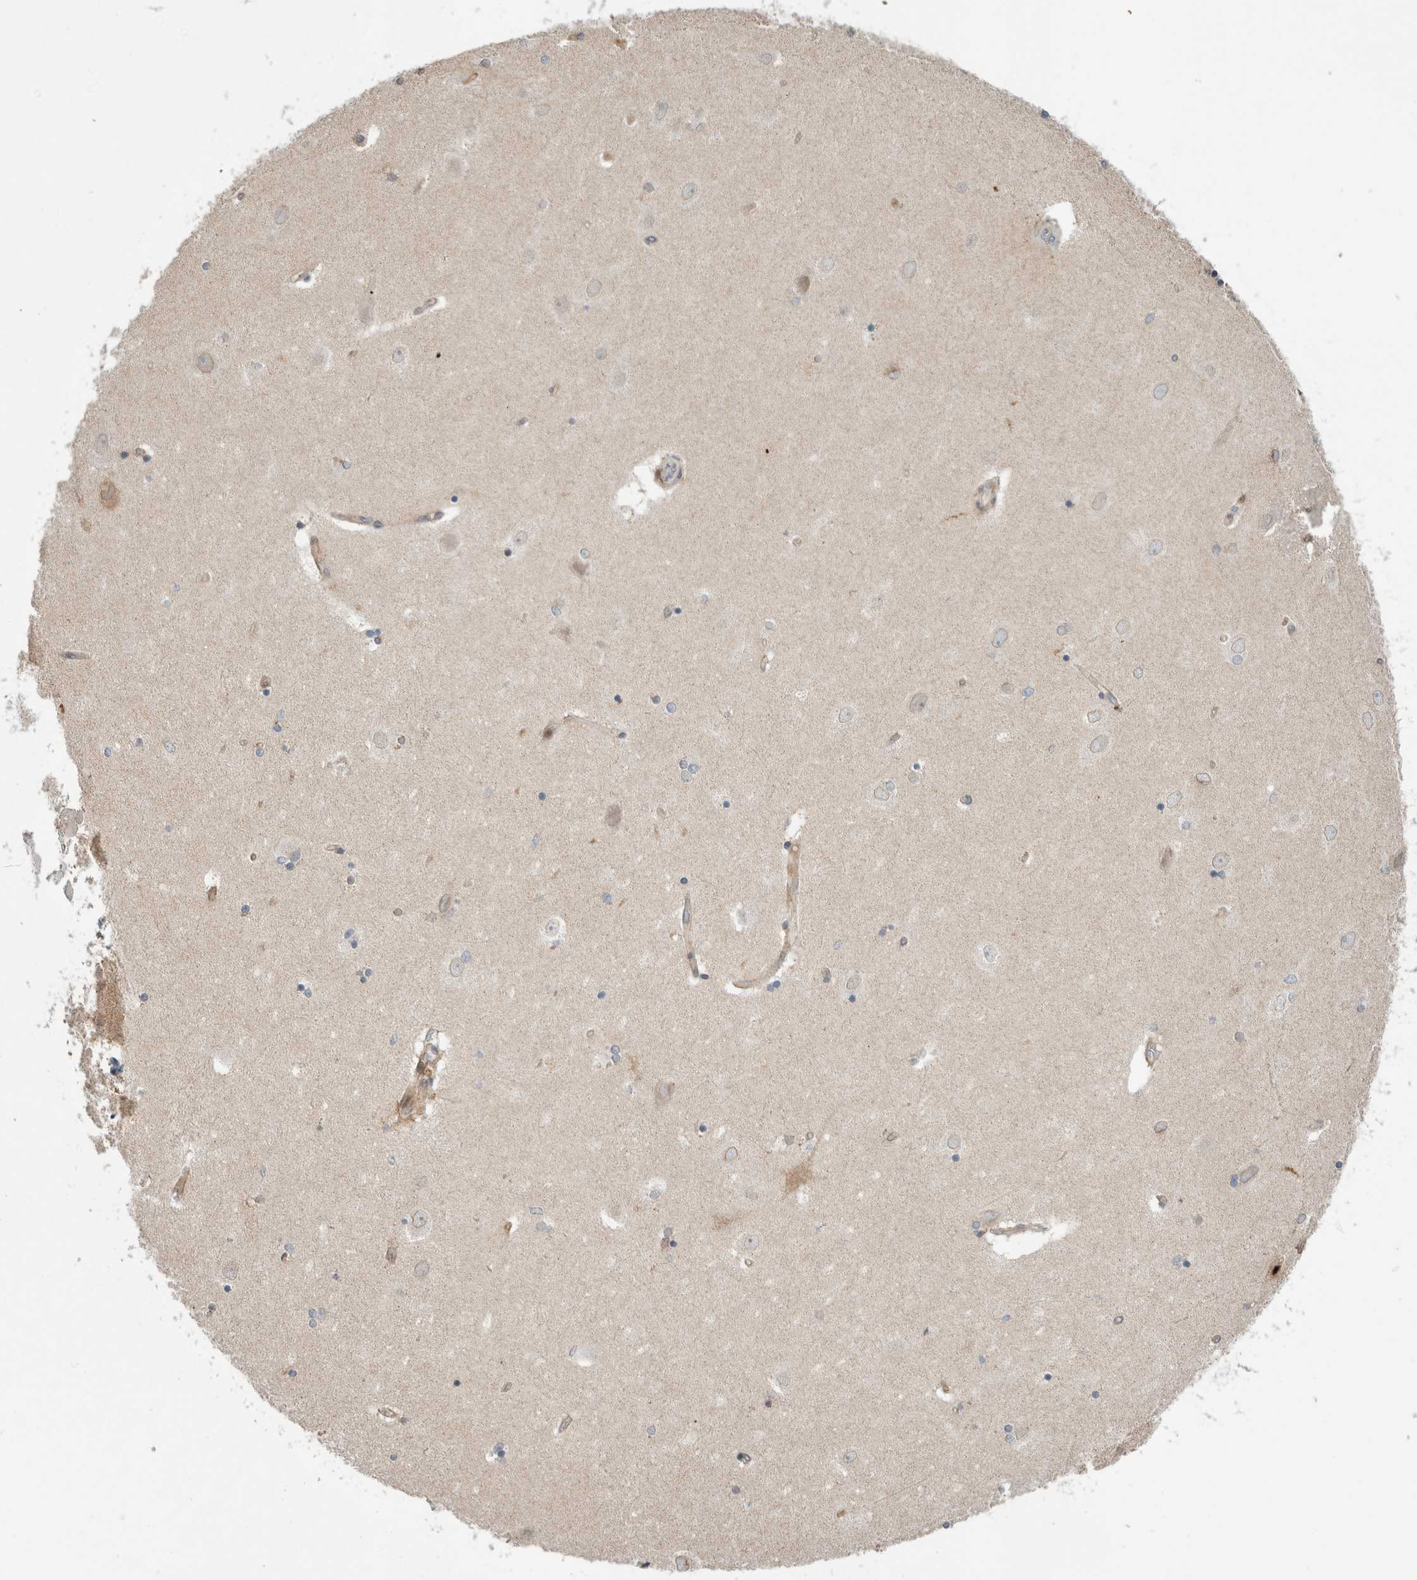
{"staining": {"intensity": "negative", "quantity": "none", "location": "none"}, "tissue": "hippocampus", "cell_type": "Glial cells", "image_type": "normal", "snomed": [{"axis": "morphology", "description": "Normal tissue, NOS"}, {"axis": "topography", "description": "Hippocampus"}], "caption": "Immunohistochemistry image of benign hippocampus: human hippocampus stained with DAB (3,3'-diaminobenzidine) exhibits no significant protein expression in glial cells.", "gene": "KPNA5", "patient": {"sex": "female", "age": 54}}